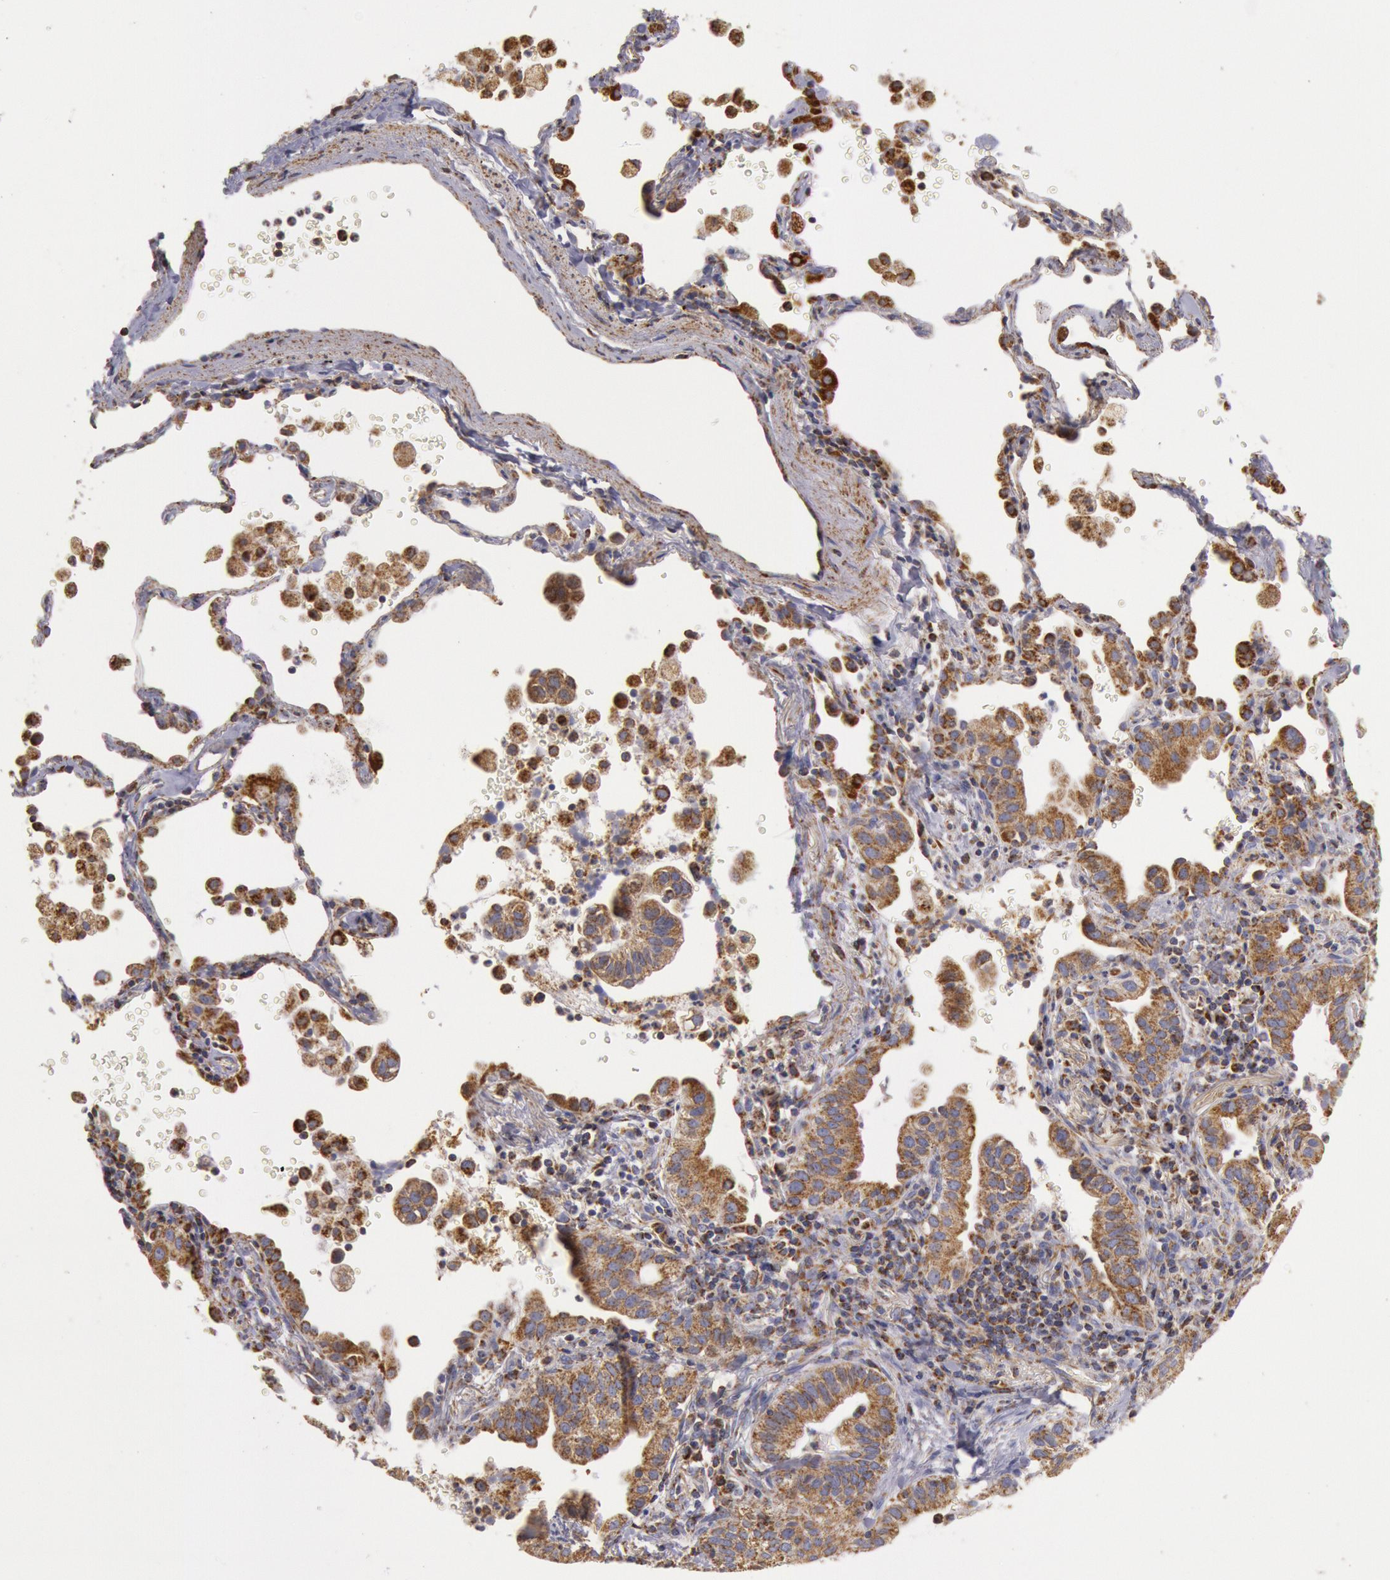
{"staining": {"intensity": "strong", "quantity": ">75%", "location": "cytoplasmic/membranous"}, "tissue": "lung cancer", "cell_type": "Tumor cells", "image_type": "cancer", "snomed": [{"axis": "morphology", "description": "Adenocarcinoma, NOS"}, {"axis": "topography", "description": "Lung"}], "caption": "Strong cytoplasmic/membranous positivity is appreciated in approximately >75% of tumor cells in lung cancer.", "gene": "CYC1", "patient": {"sex": "female", "age": 50}}